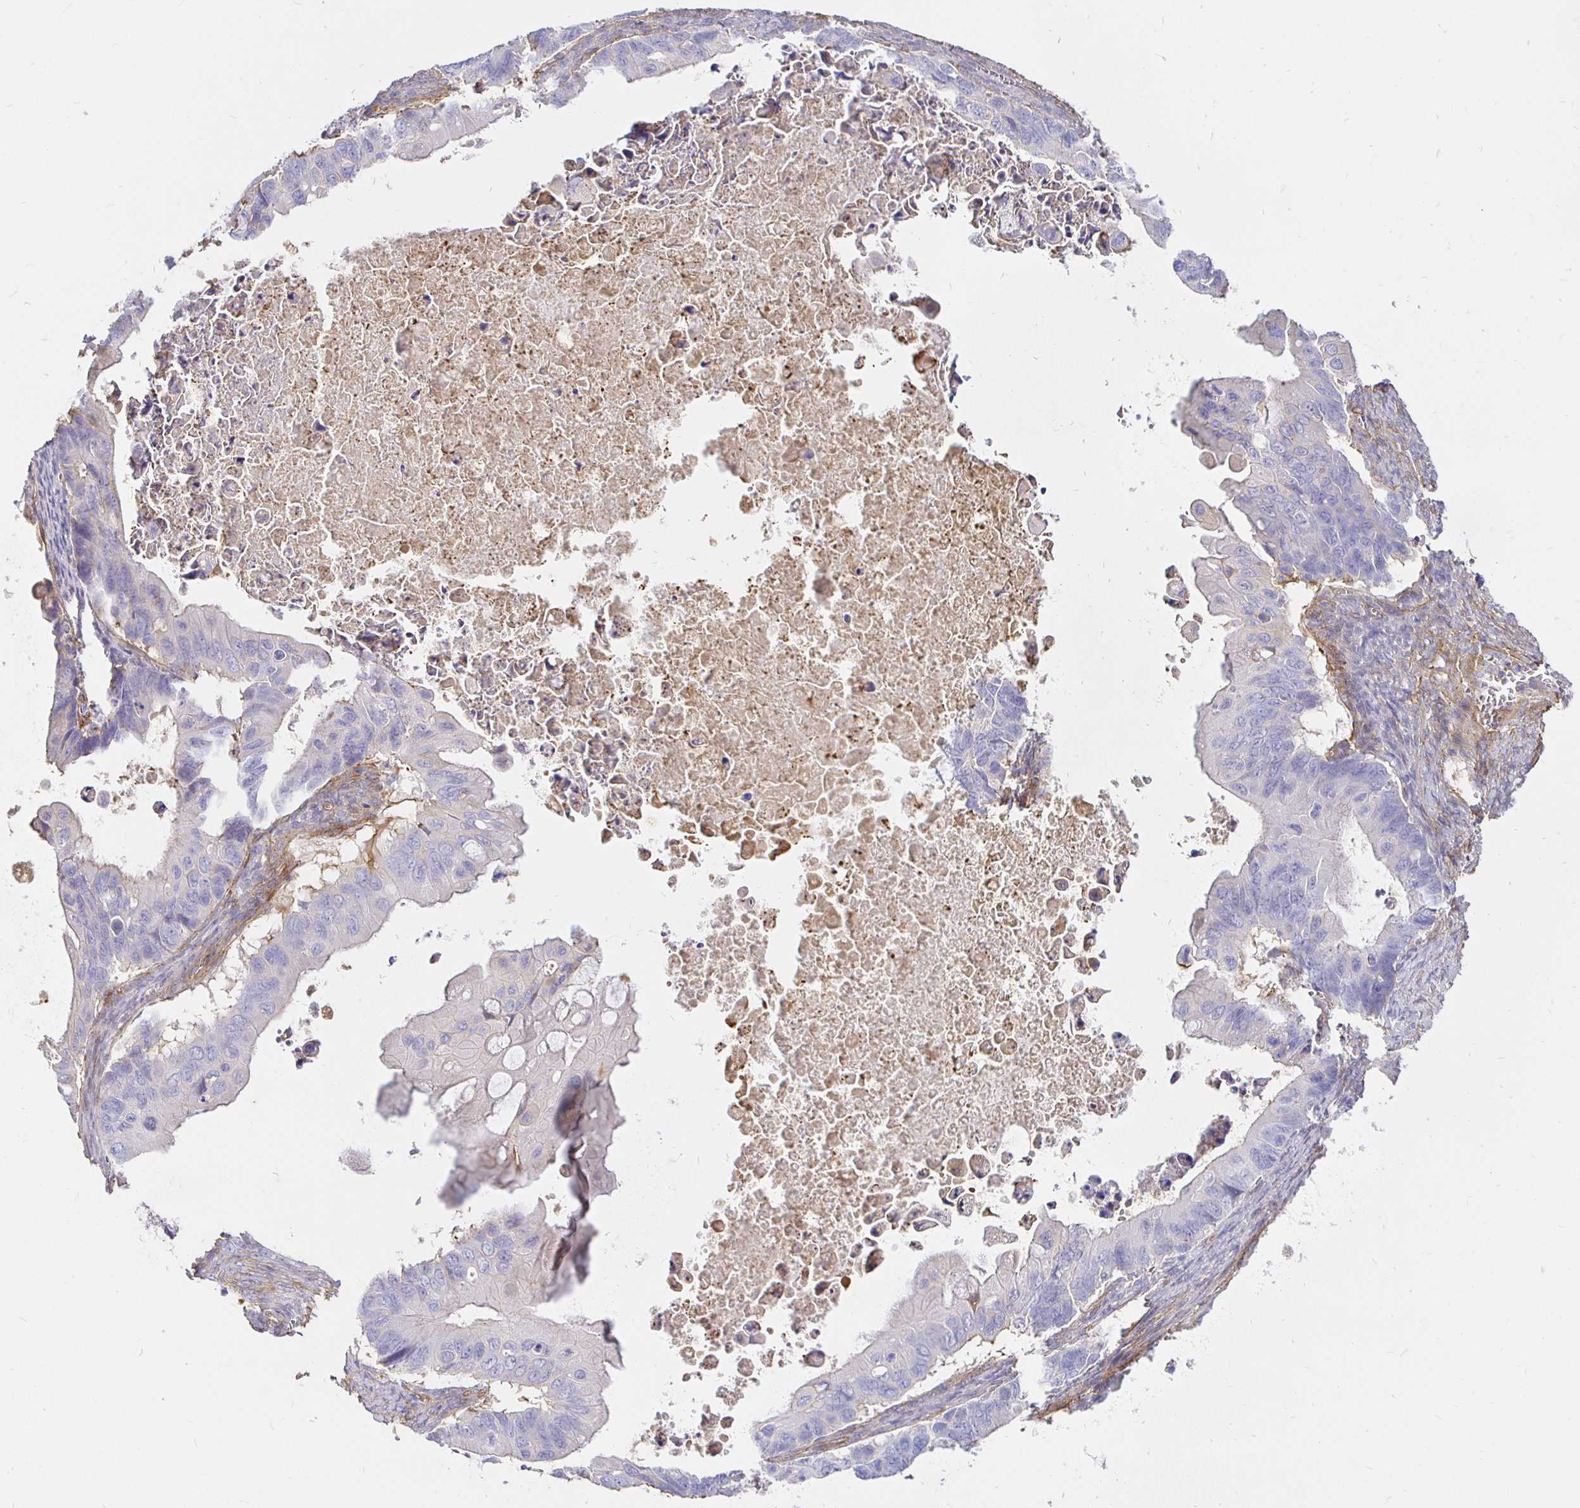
{"staining": {"intensity": "negative", "quantity": "none", "location": "none"}, "tissue": "ovarian cancer", "cell_type": "Tumor cells", "image_type": "cancer", "snomed": [{"axis": "morphology", "description": "Cystadenocarcinoma, mucinous, NOS"}, {"axis": "topography", "description": "Ovary"}], "caption": "The histopathology image shows no staining of tumor cells in ovarian cancer (mucinous cystadenocarcinoma).", "gene": "PALM2AKAP2", "patient": {"sex": "female", "age": 64}}